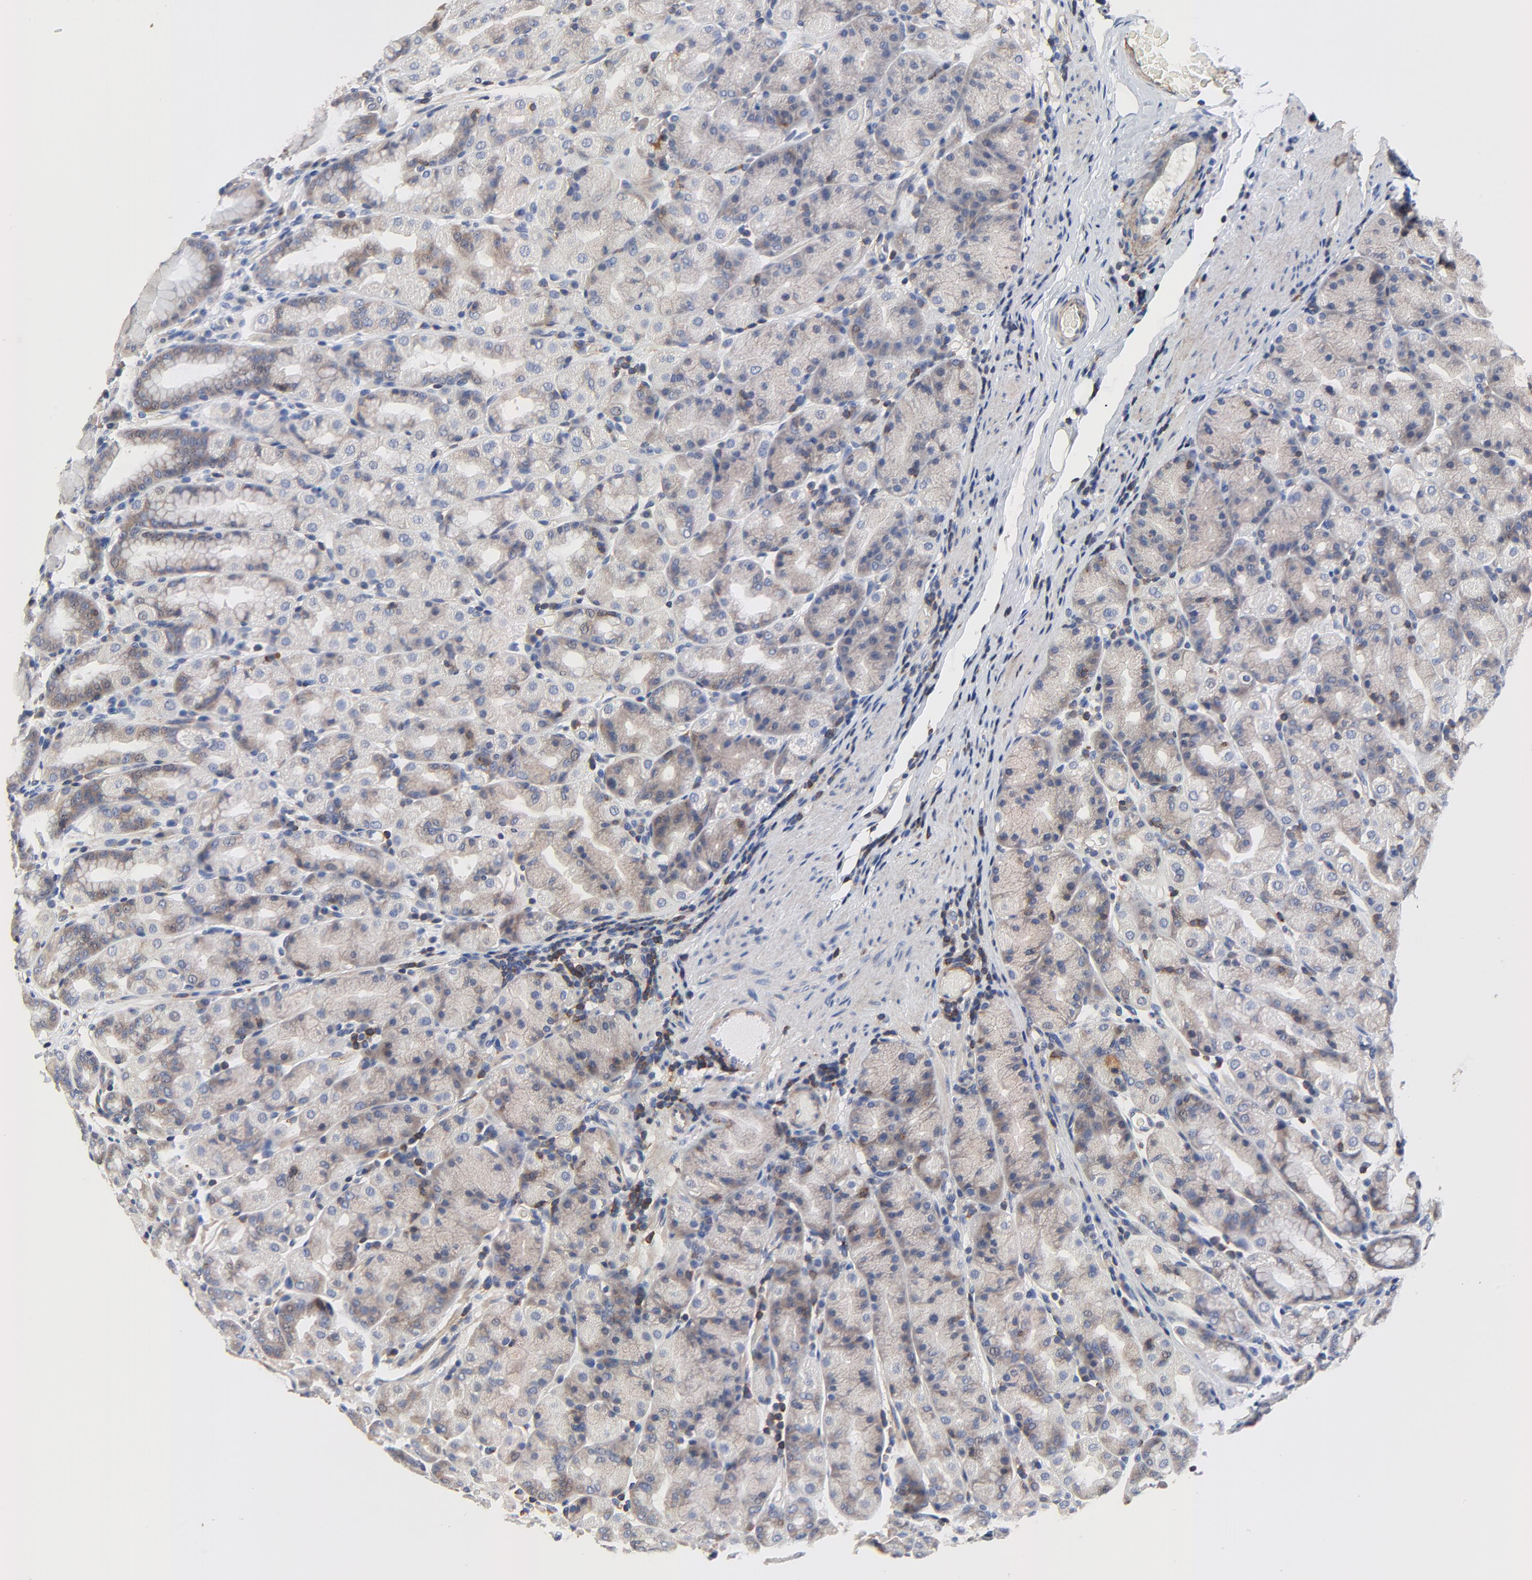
{"staining": {"intensity": "weak", "quantity": "25%-75%", "location": "cytoplasmic/membranous"}, "tissue": "stomach", "cell_type": "Glandular cells", "image_type": "normal", "snomed": [{"axis": "morphology", "description": "Normal tissue, NOS"}, {"axis": "topography", "description": "Stomach, upper"}], "caption": "There is low levels of weak cytoplasmic/membranous staining in glandular cells of unremarkable stomach, as demonstrated by immunohistochemical staining (brown color).", "gene": "SKAP1", "patient": {"sex": "male", "age": 68}}